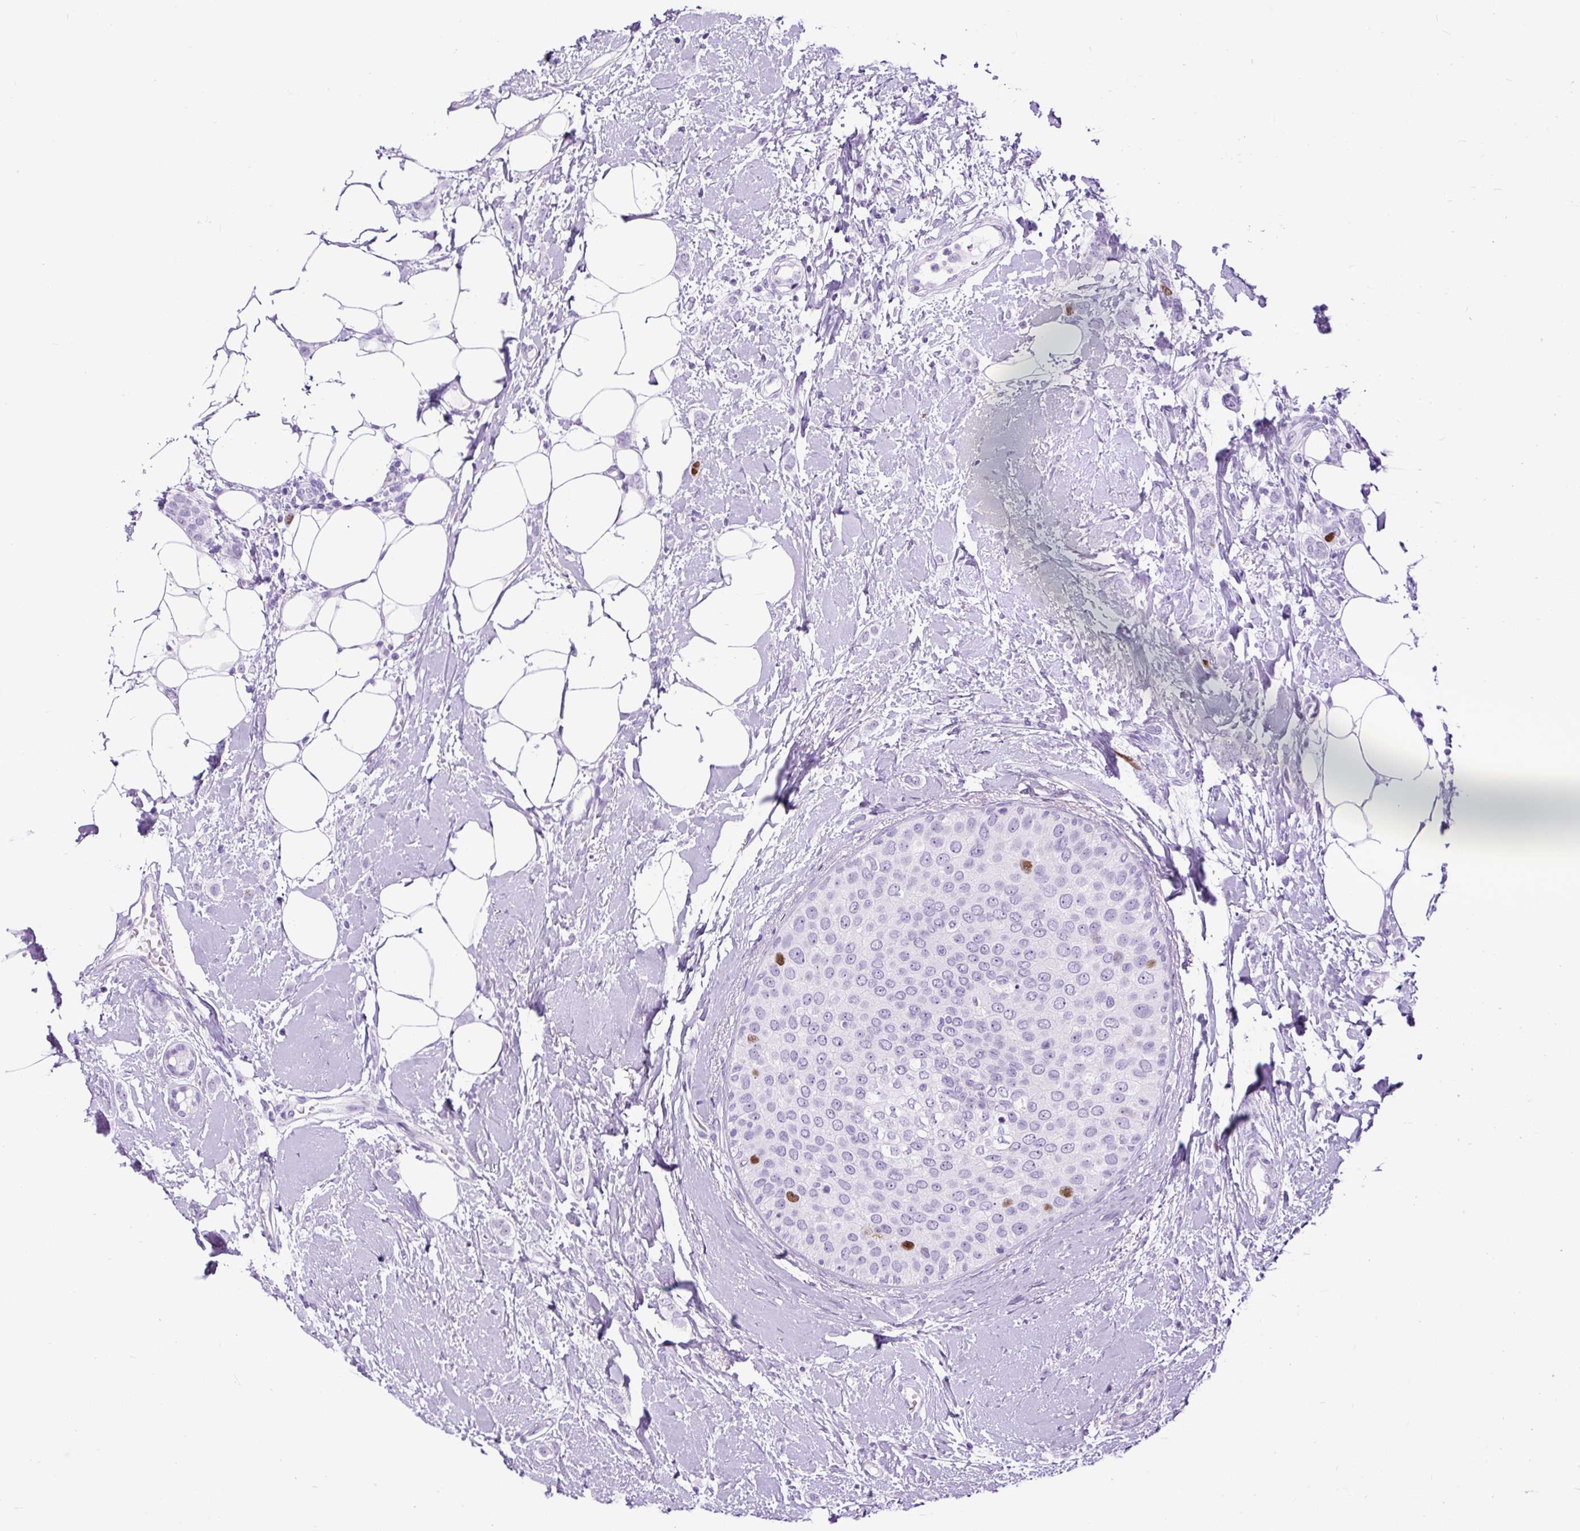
{"staining": {"intensity": "moderate", "quantity": "<25%", "location": "nuclear"}, "tissue": "breast cancer", "cell_type": "Tumor cells", "image_type": "cancer", "snomed": [{"axis": "morphology", "description": "Duct carcinoma"}, {"axis": "topography", "description": "Breast"}], "caption": "Immunohistochemistry of intraductal carcinoma (breast) displays low levels of moderate nuclear positivity in about <25% of tumor cells. (DAB IHC with brightfield microscopy, high magnification).", "gene": "RACGAP1", "patient": {"sex": "female", "age": 72}}